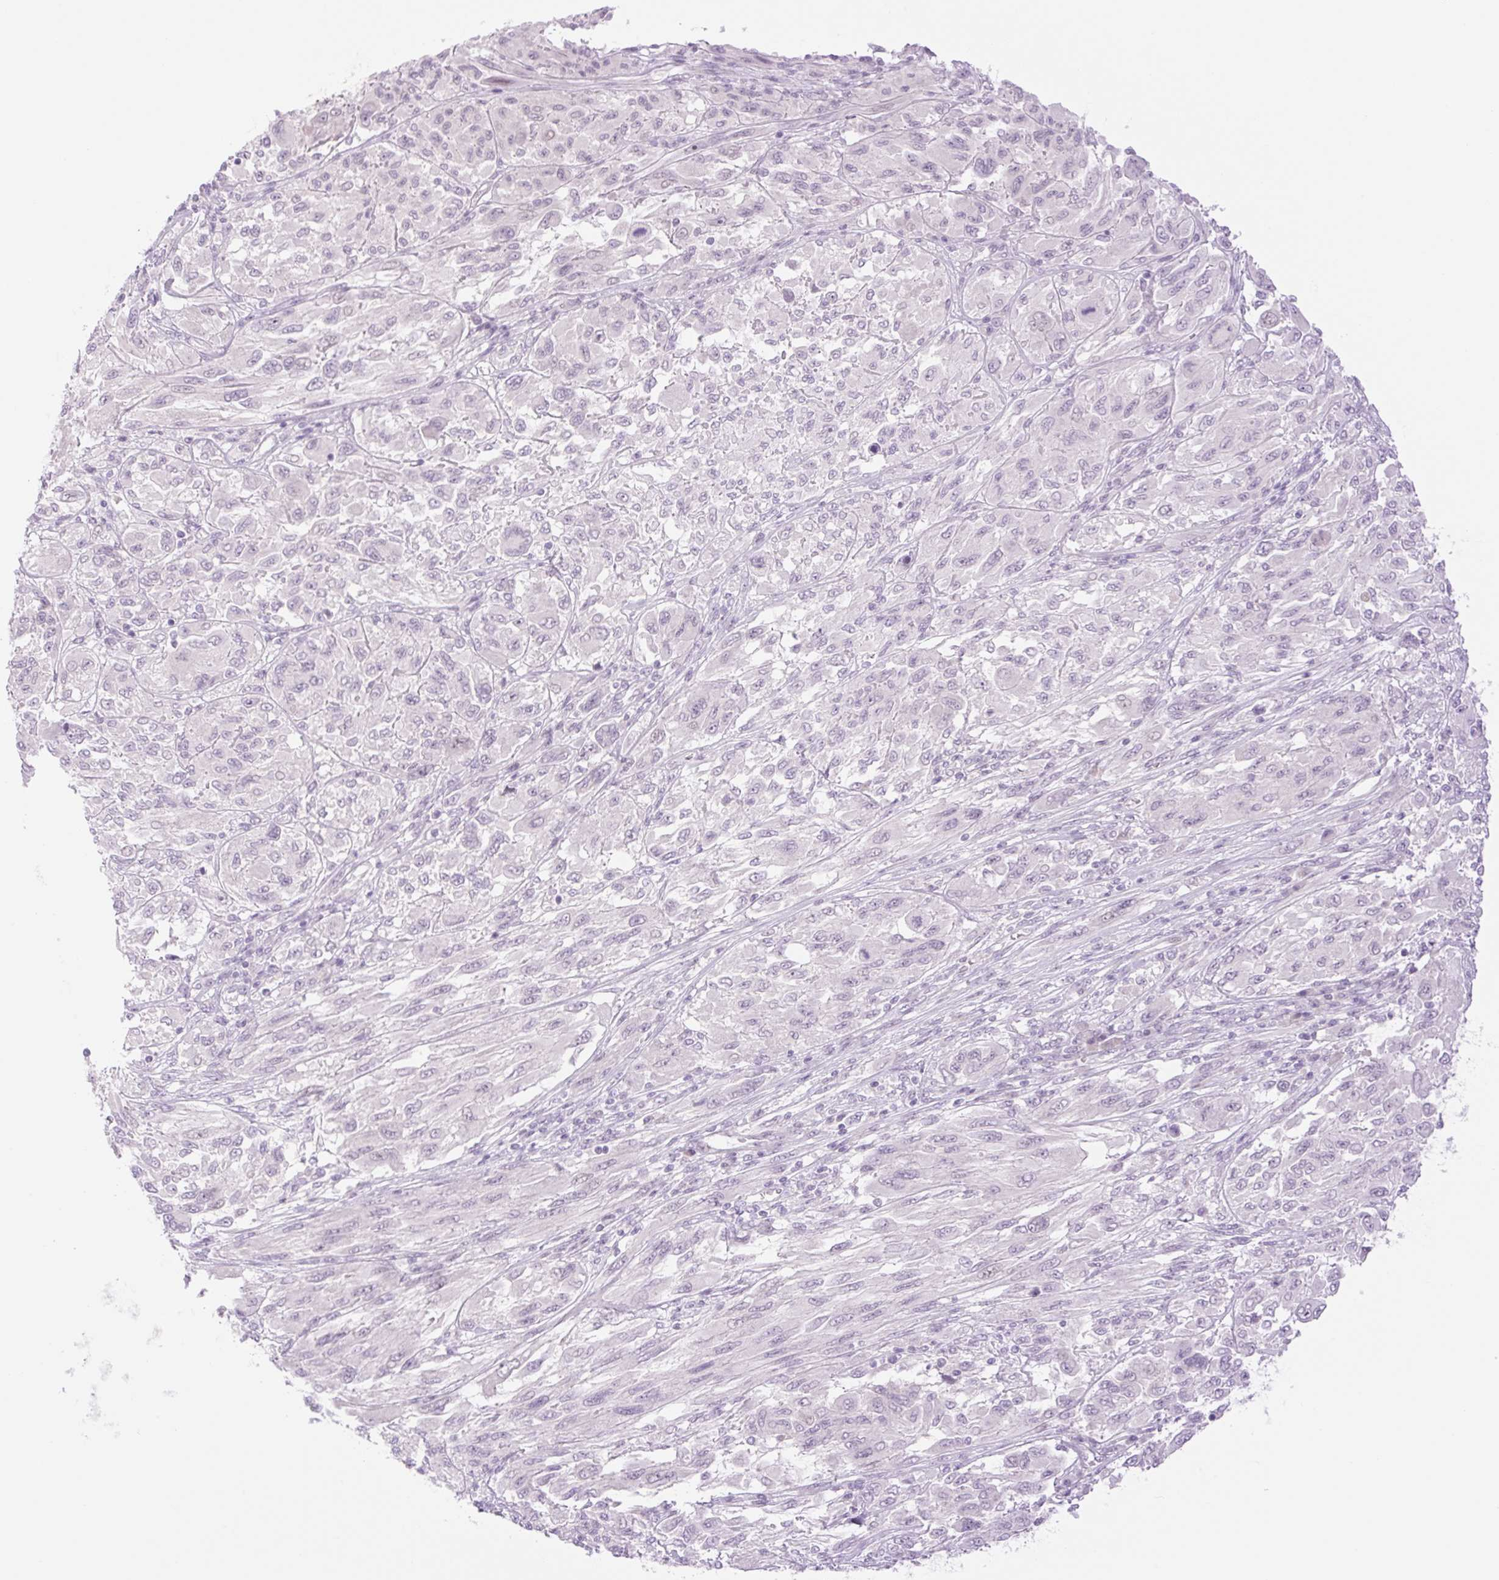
{"staining": {"intensity": "negative", "quantity": "none", "location": "none"}, "tissue": "melanoma", "cell_type": "Tumor cells", "image_type": "cancer", "snomed": [{"axis": "morphology", "description": "Malignant melanoma, NOS"}, {"axis": "topography", "description": "Skin"}], "caption": "Malignant melanoma stained for a protein using IHC shows no expression tumor cells.", "gene": "SPRYD4", "patient": {"sex": "female", "age": 91}}